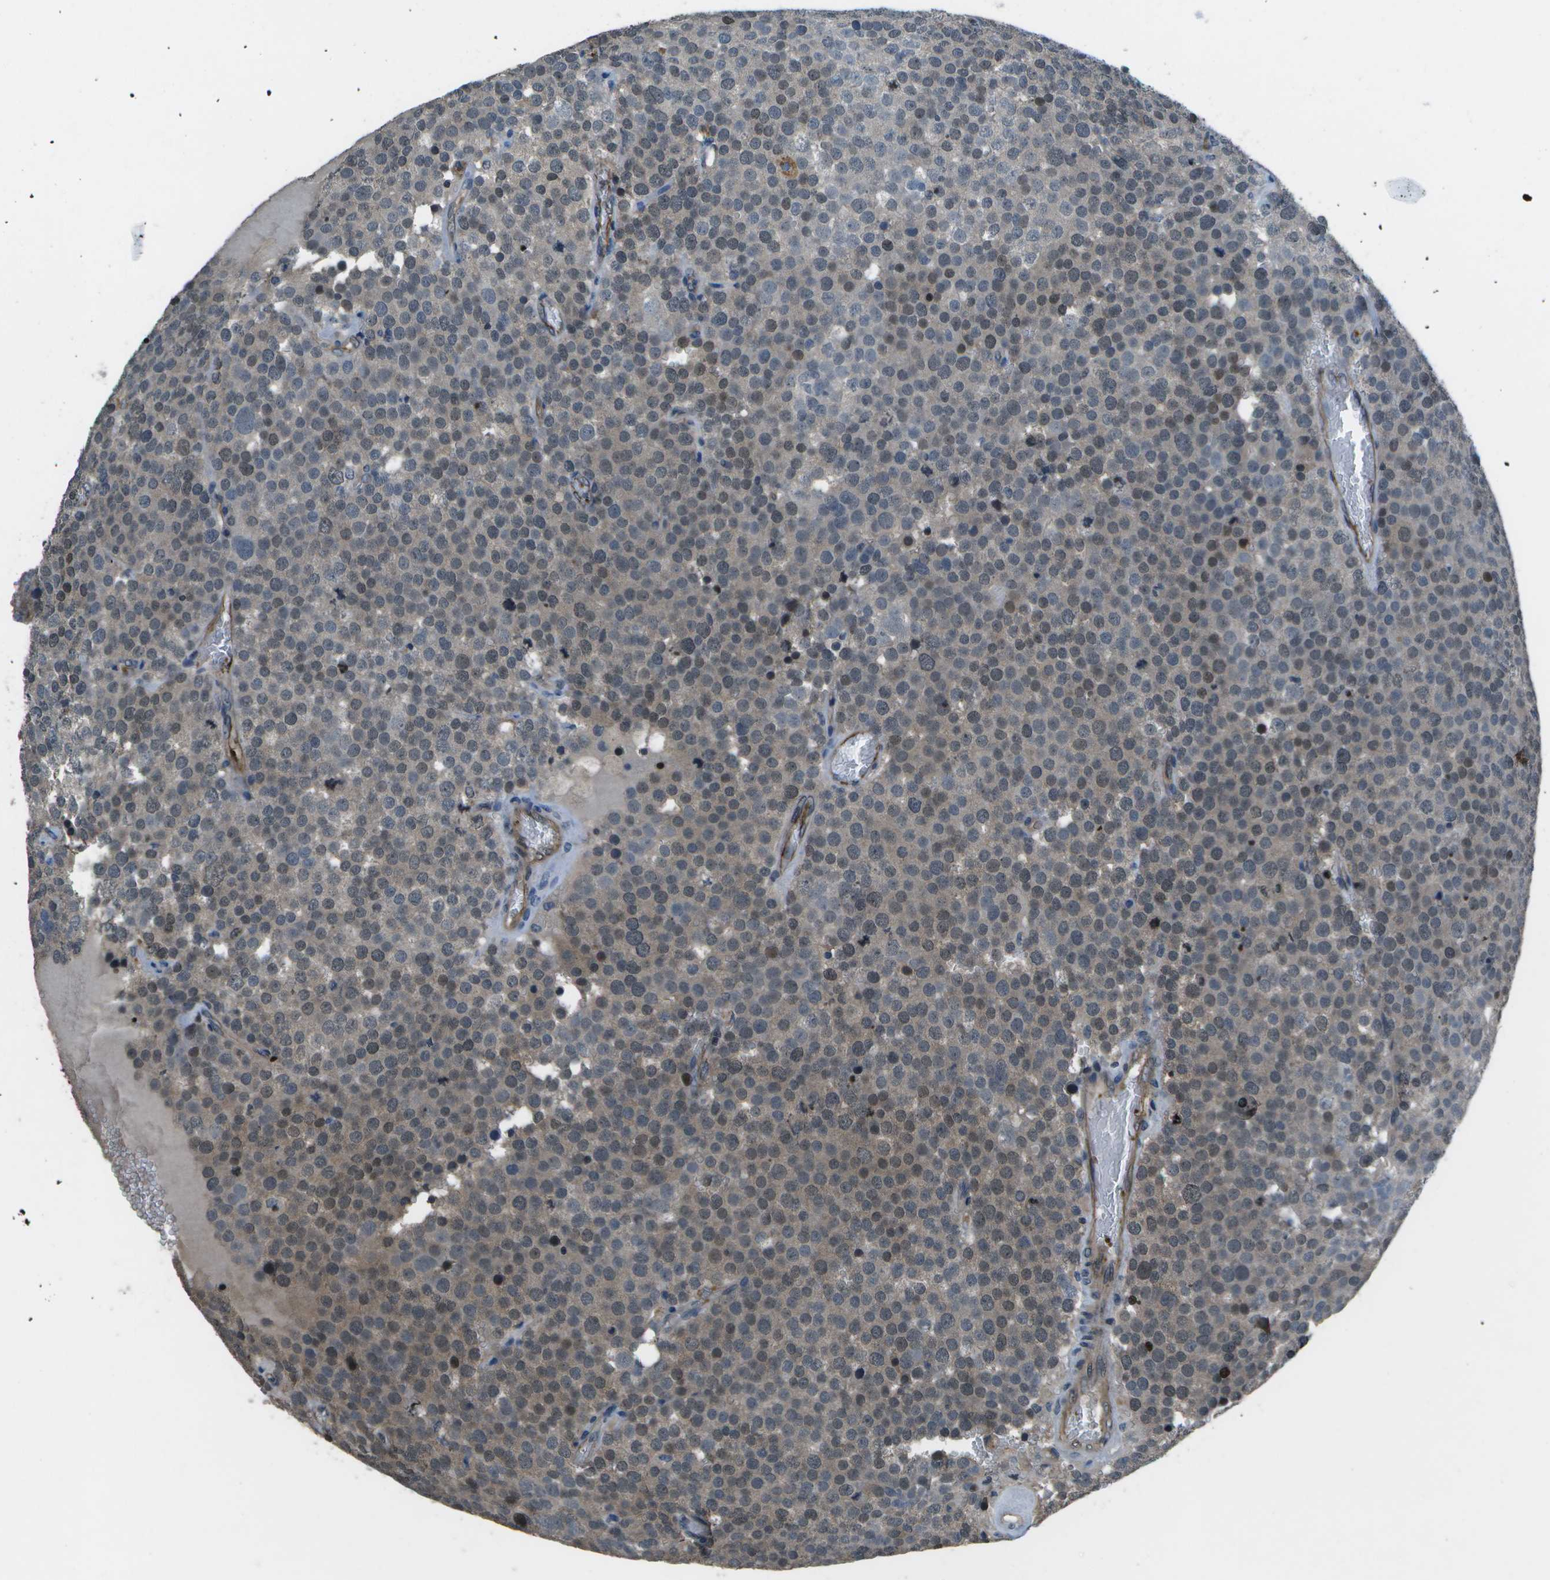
{"staining": {"intensity": "weak", "quantity": "25%-75%", "location": "nuclear"}, "tissue": "testis cancer", "cell_type": "Tumor cells", "image_type": "cancer", "snomed": [{"axis": "morphology", "description": "Normal tissue, NOS"}, {"axis": "morphology", "description": "Seminoma, NOS"}, {"axis": "topography", "description": "Testis"}], "caption": "An IHC micrograph of neoplastic tissue is shown. Protein staining in brown labels weak nuclear positivity in testis cancer within tumor cells.", "gene": "PDLIM1", "patient": {"sex": "male", "age": 71}}